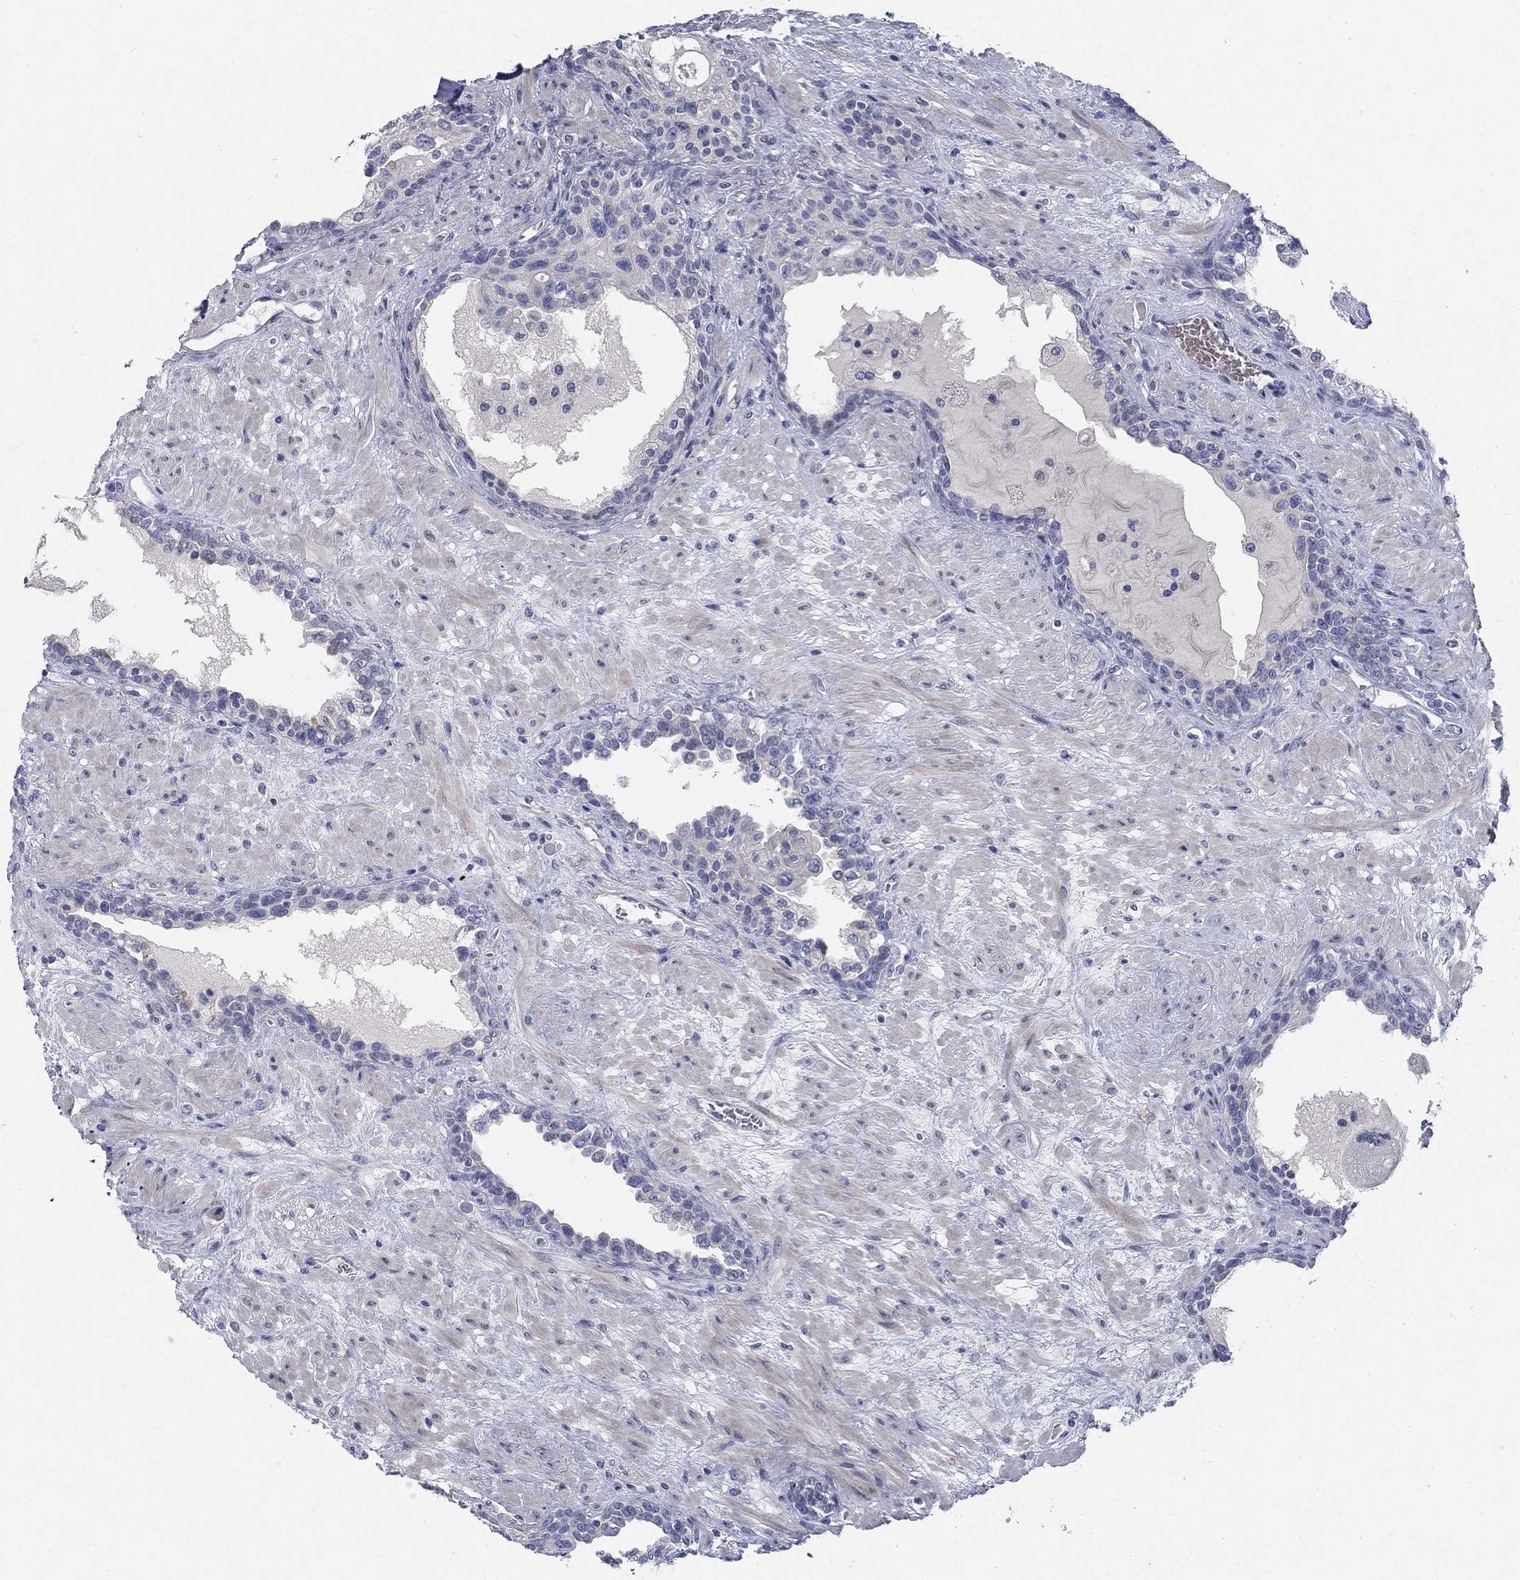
{"staining": {"intensity": "negative", "quantity": "none", "location": "none"}, "tissue": "prostate", "cell_type": "Glandular cells", "image_type": "normal", "snomed": [{"axis": "morphology", "description": "Normal tissue, NOS"}, {"axis": "topography", "description": "Prostate"}], "caption": "This is a photomicrograph of immunohistochemistry (IHC) staining of normal prostate, which shows no expression in glandular cells.", "gene": "DNER", "patient": {"sex": "male", "age": 63}}